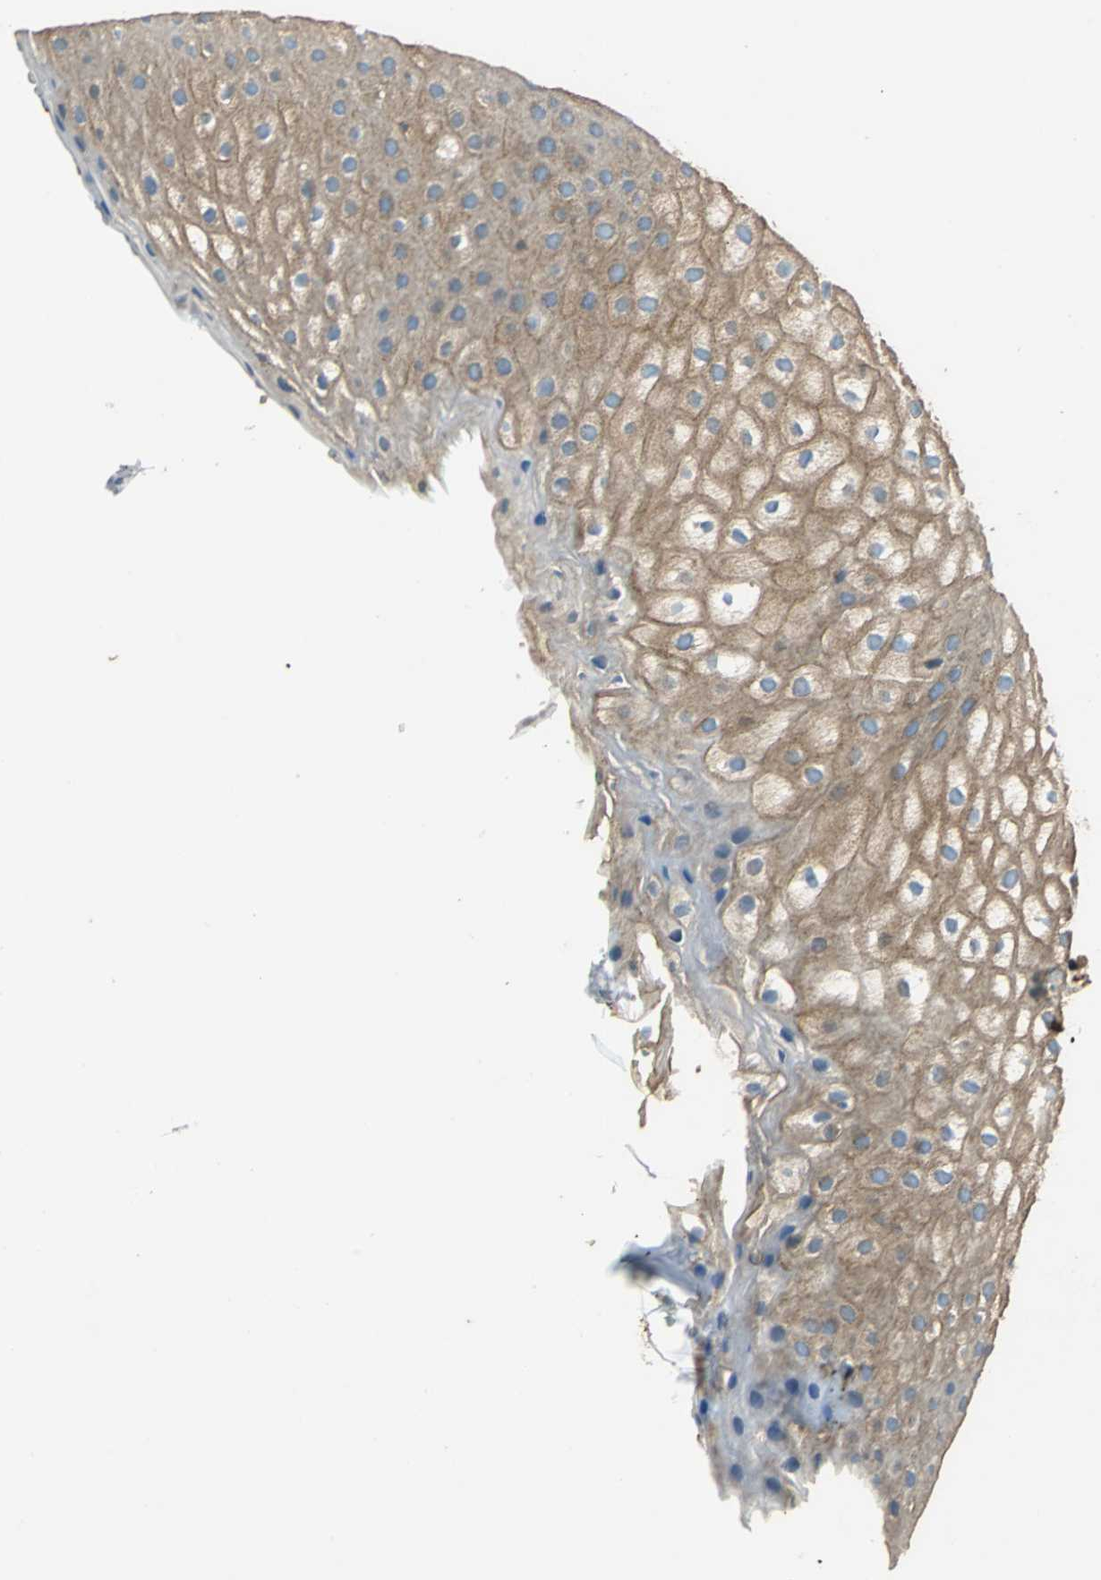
{"staining": {"intensity": "moderate", "quantity": ">75%", "location": "cytoplasmic/membranous"}, "tissue": "skin", "cell_type": "Epidermal cells", "image_type": "normal", "snomed": [{"axis": "morphology", "description": "Normal tissue, NOS"}, {"axis": "morphology", "description": "Hemorrhoids"}, {"axis": "morphology", "description": "Inflammation, NOS"}, {"axis": "topography", "description": "Anal"}], "caption": "A histopathology image showing moderate cytoplasmic/membranous expression in approximately >75% of epidermal cells in unremarkable skin, as visualized by brown immunohistochemical staining.", "gene": "PARVA", "patient": {"sex": "male", "age": 60}}